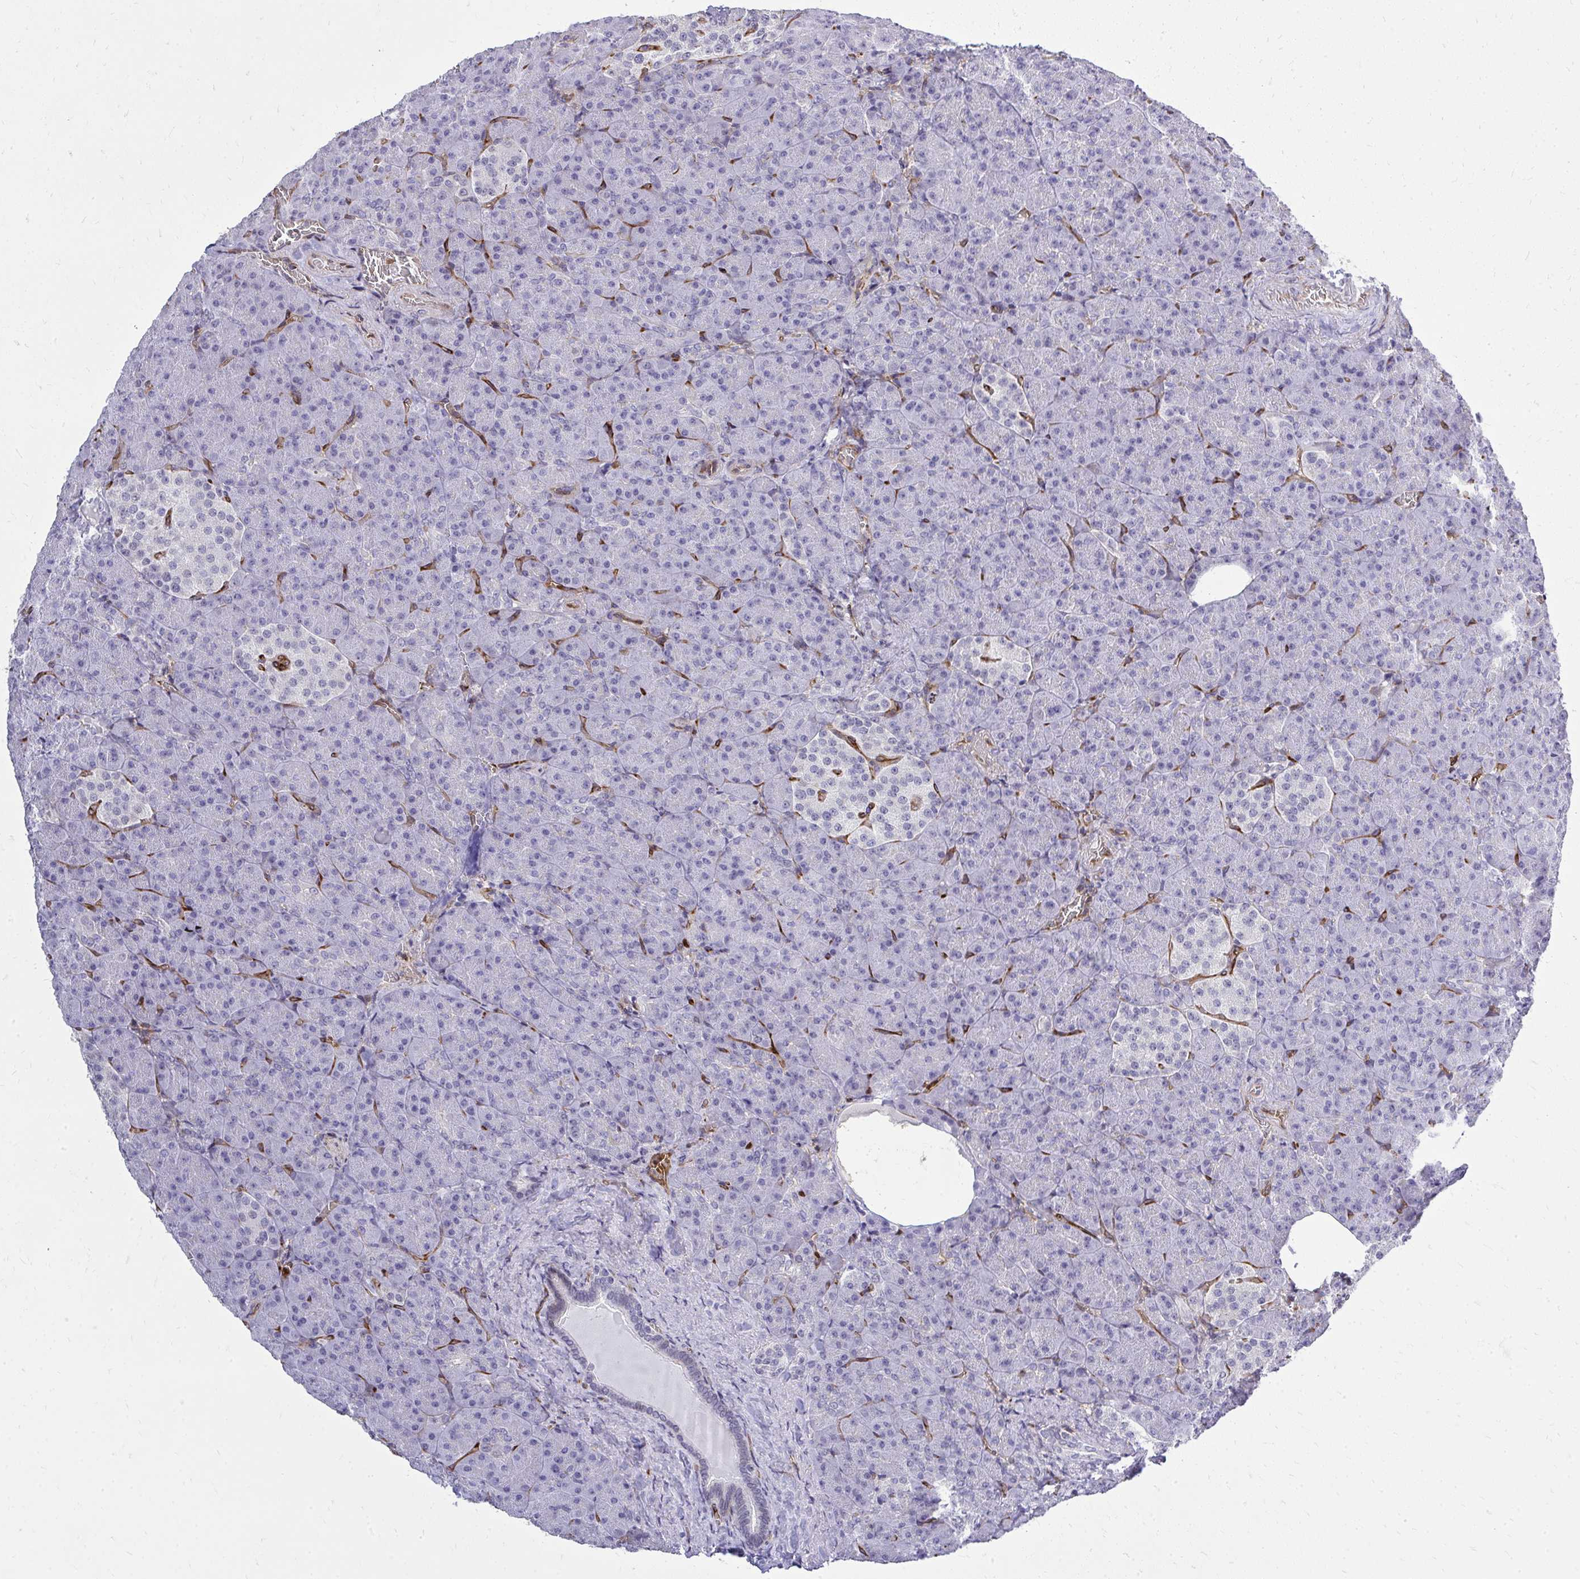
{"staining": {"intensity": "negative", "quantity": "none", "location": "none"}, "tissue": "pancreas", "cell_type": "Exocrine glandular cells", "image_type": "normal", "snomed": [{"axis": "morphology", "description": "Normal tissue, NOS"}, {"axis": "topography", "description": "Pancreas"}], "caption": "This is an immunohistochemistry (IHC) photomicrograph of normal human pancreas. There is no expression in exocrine glandular cells.", "gene": "FOXN3", "patient": {"sex": "female", "age": 74}}